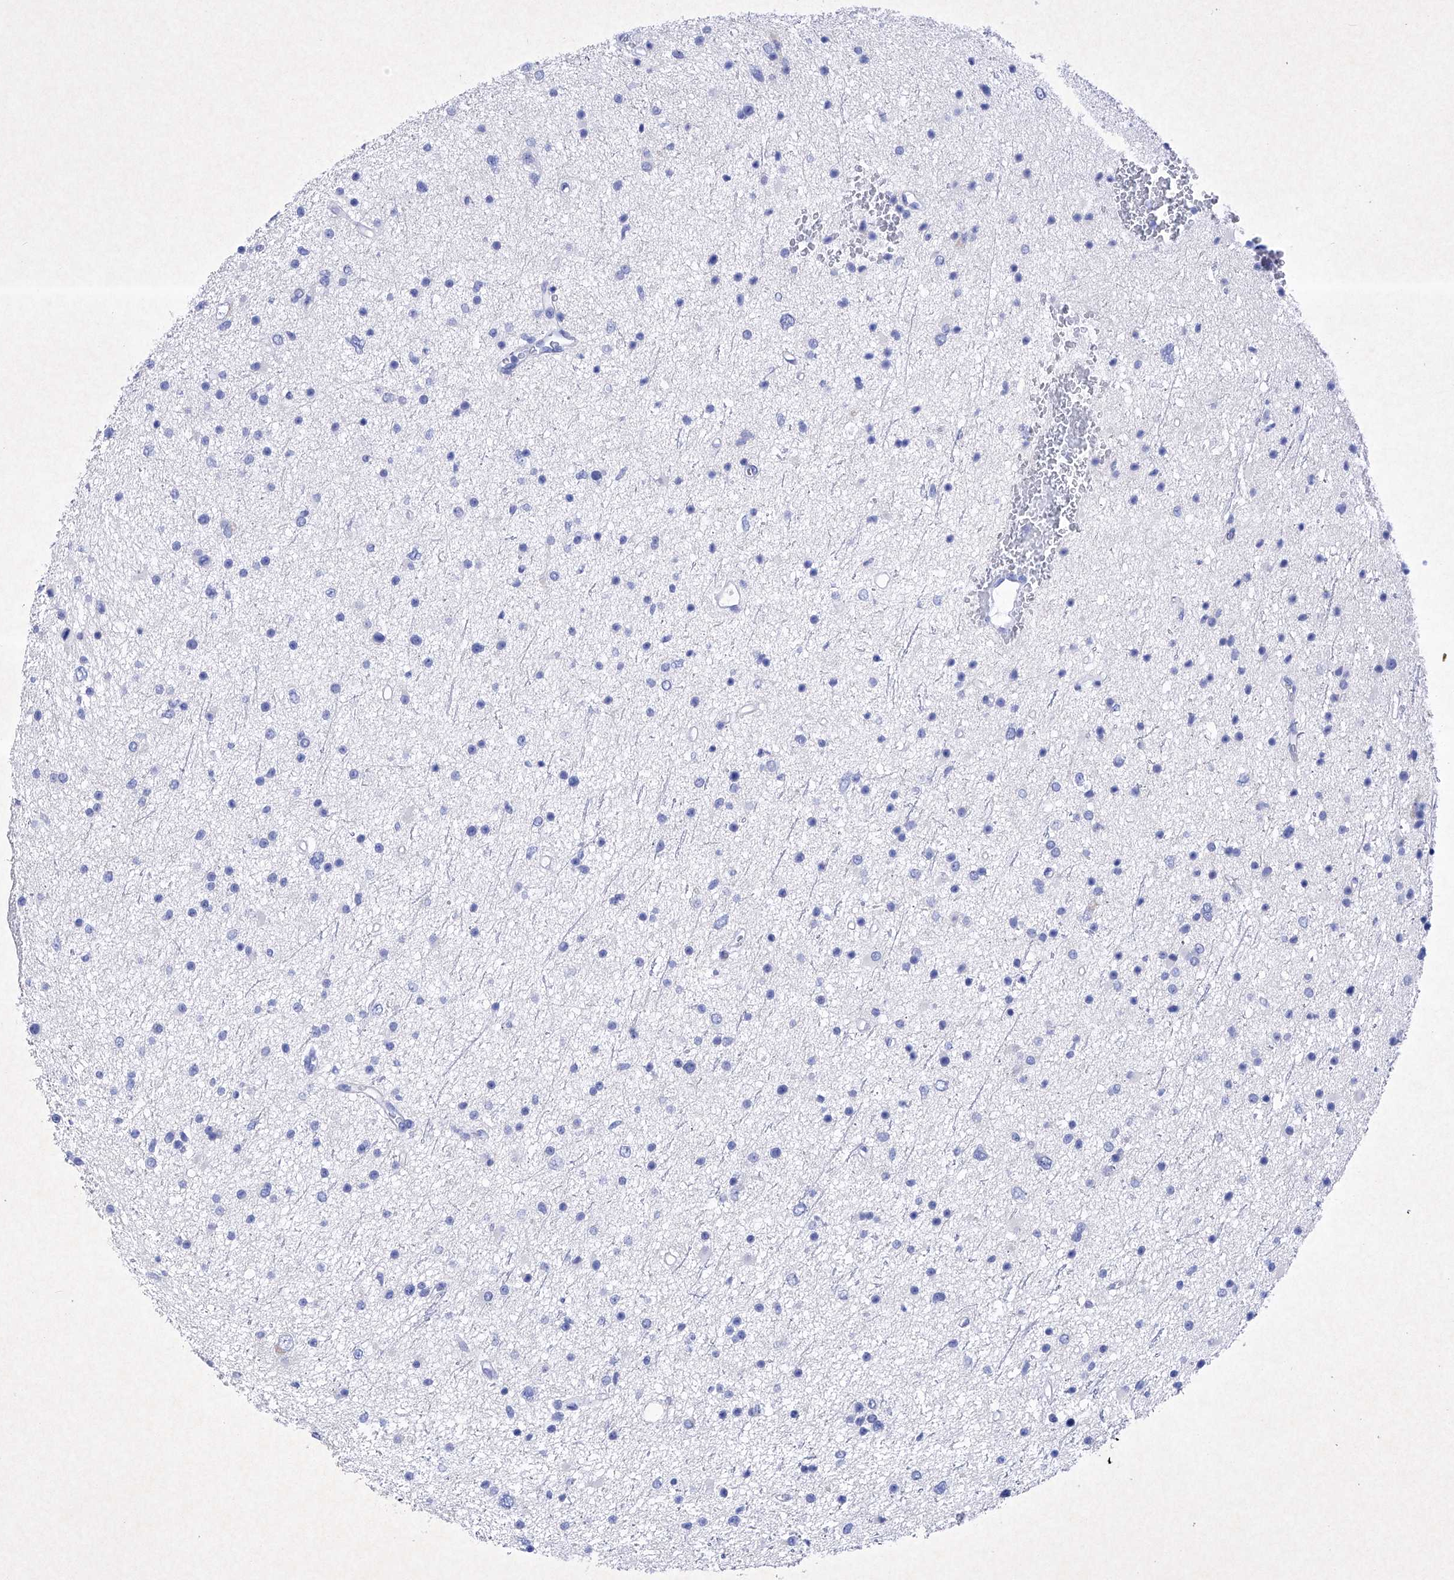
{"staining": {"intensity": "negative", "quantity": "none", "location": "none"}, "tissue": "glioma", "cell_type": "Tumor cells", "image_type": "cancer", "snomed": [{"axis": "morphology", "description": "Glioma, malignant, Low grade"}, {"axis": "topography", "description": "Cerebral cortex"}], "caption": "Low-grade glioma (malignant) was stained to show a protein in brown. There is no significant expression in tumor cells. (DAB immunohistochemistry visualized using brightfield microscopy, high magnification).", "gene": "BARX2", "patient": {"sex": "female", "age": 39}}